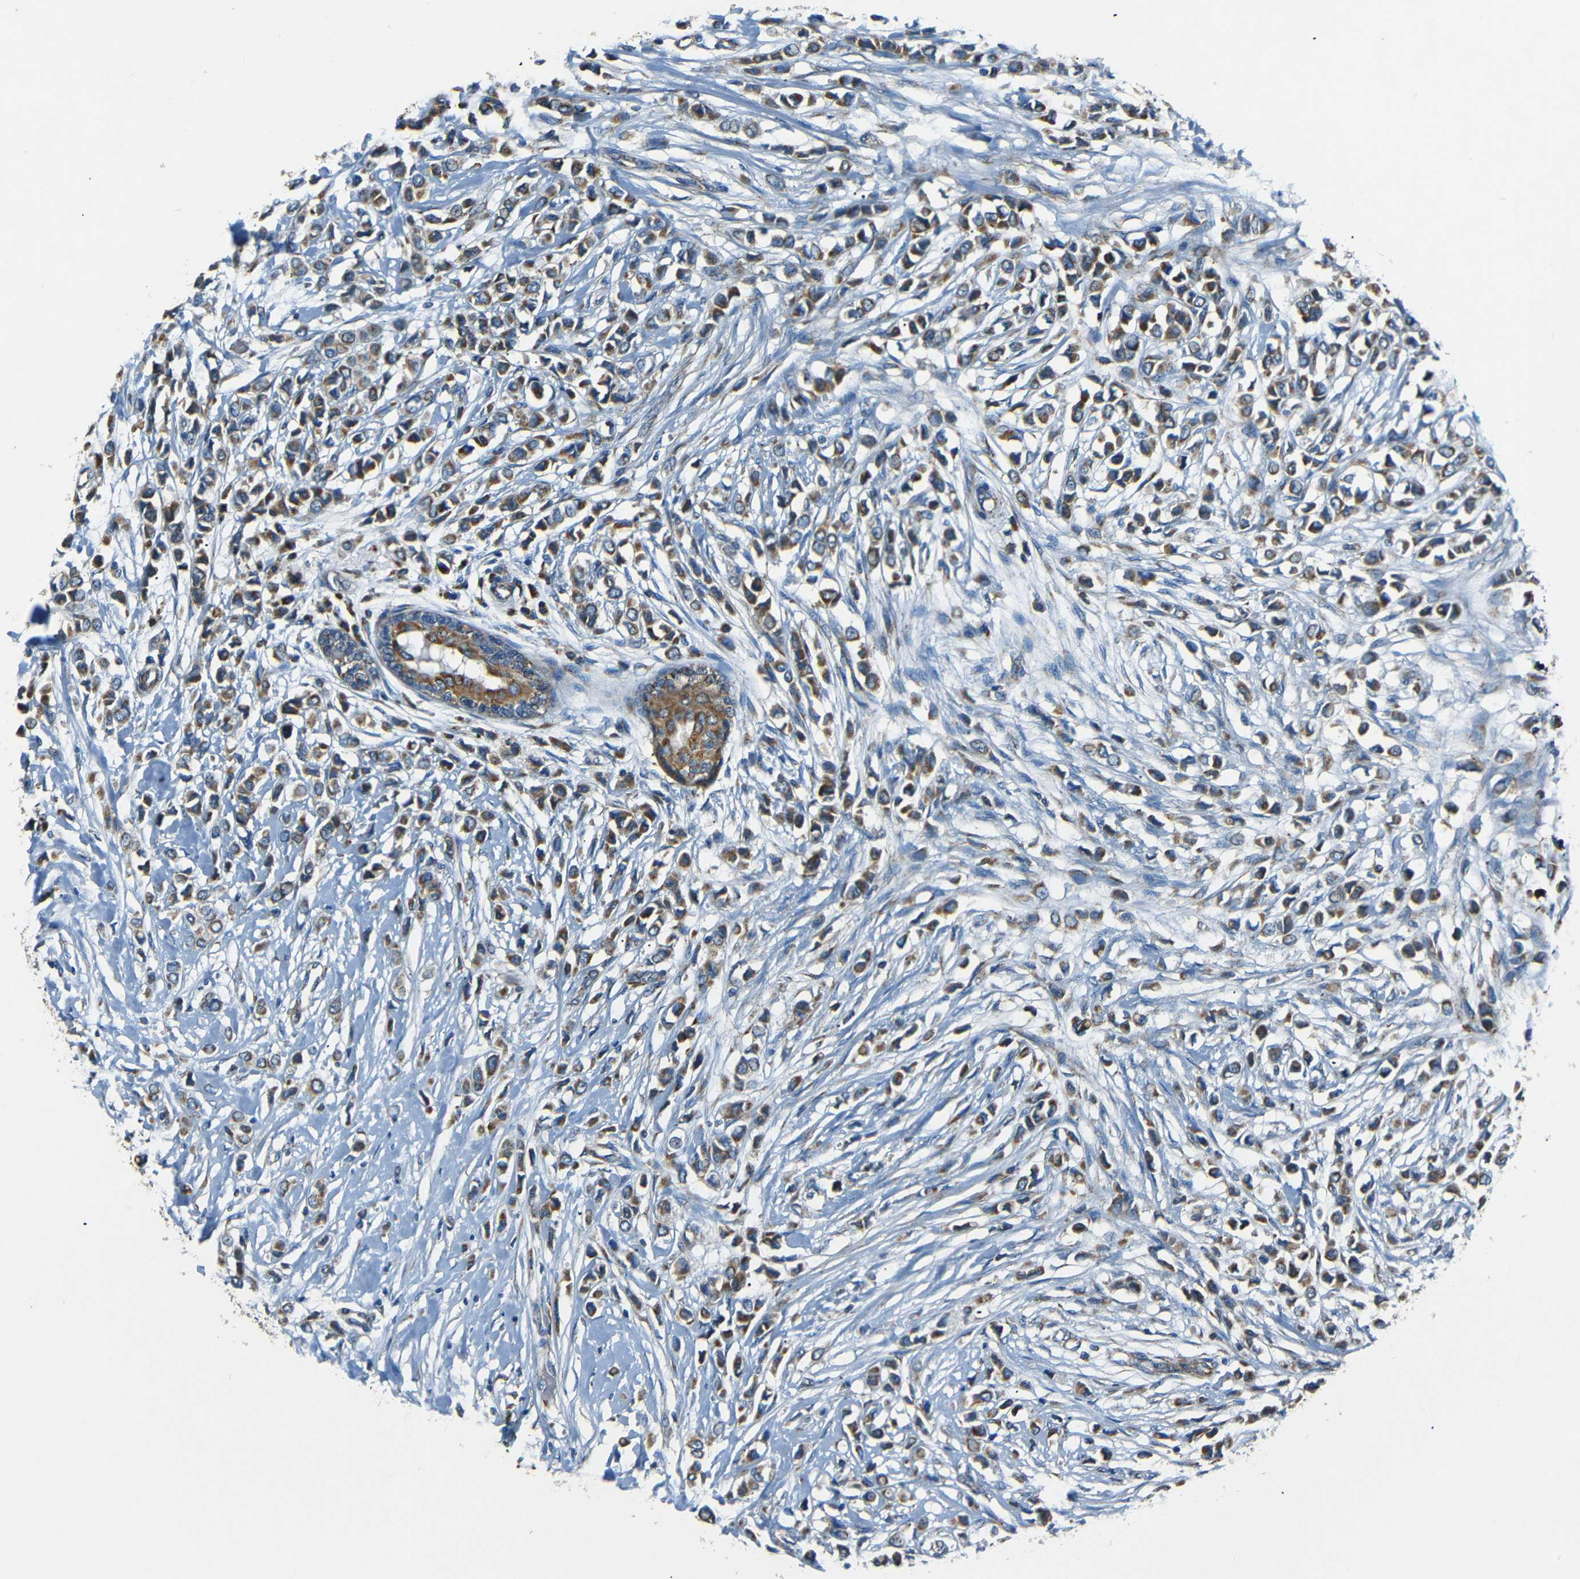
{"staining": {"intensity": "moderate", "quantity": ">75%", "location": "cytoplasmic/membranous"}, "tissue": "breast cancer", "cell_type": "Tumor cells", "image_type": "cancer", "snomed": [{"axis": "morphology", "description": "Lobular carcinoma"}, {"axis": "topography", "description": "Breast"}], "caption": "Immunohistochemistry (IHC) photomicrograph of neoplastic tissue: human lobular carcinoma (breast) stained using immunohistochemistry exhibits medium levels of moderate protein expression localized specifically in the cytoplasmic/membranous of tumor cells, appearing as a cytoplasmic/membranous brown color.", "gene": "NETO2", "patient": {"sex": "female", "age": 51}}